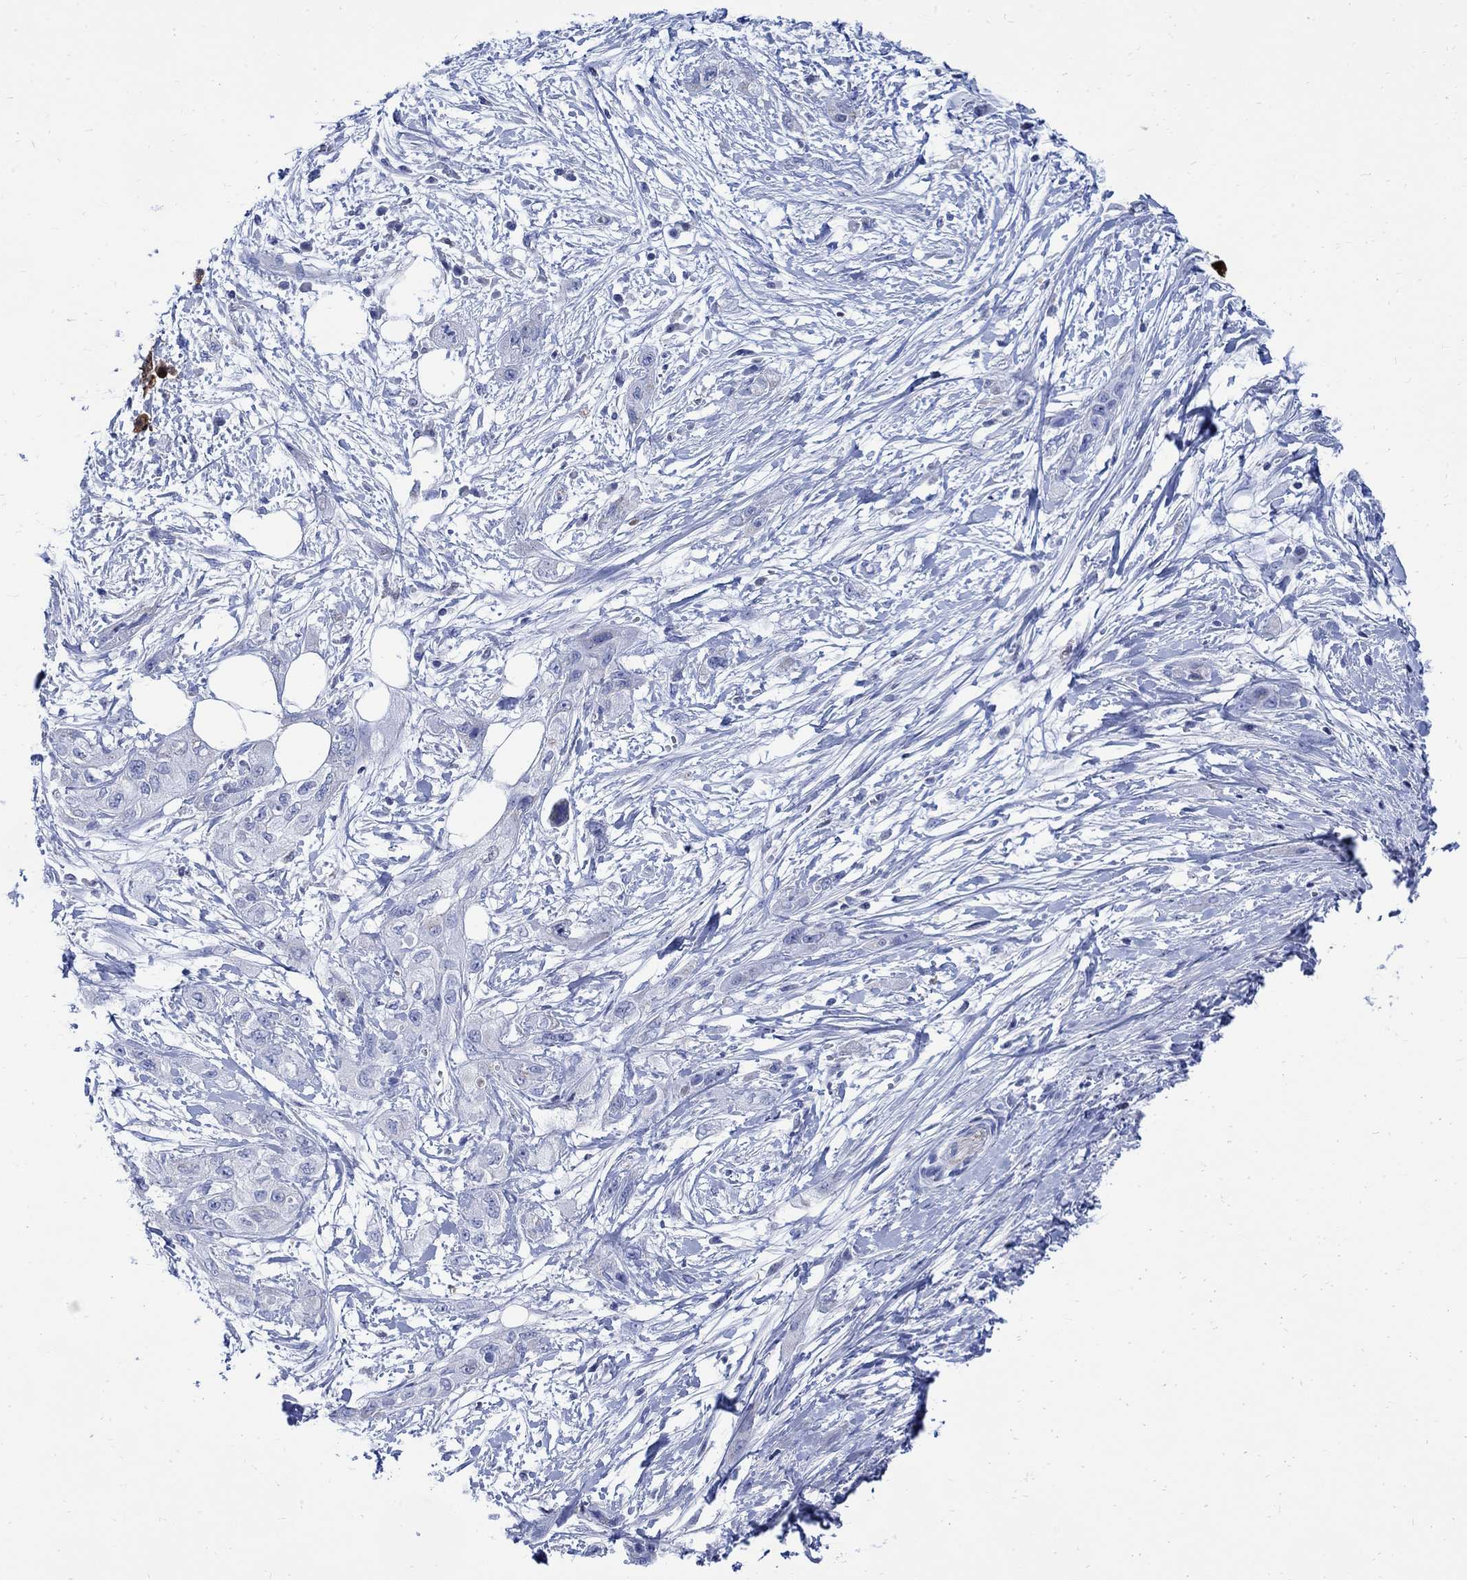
{"staining": {"intensity": "negative", "quantity": "none", "location": "none"}, "tissue": "pancreatic cancer", "cell_type": "Tumor cells", "image_type": "cancer", "snomed": [{"axis": "morphology", "description": "Adenocarcinoma, NOS"}, {"axis": "topography", "description": "Pancreas"}], "caption": "There is no significant staining in tumor cells of pancreatic cancer.", "gene": "CPLX2", "patient": {"sex": "male", "age": 72}}